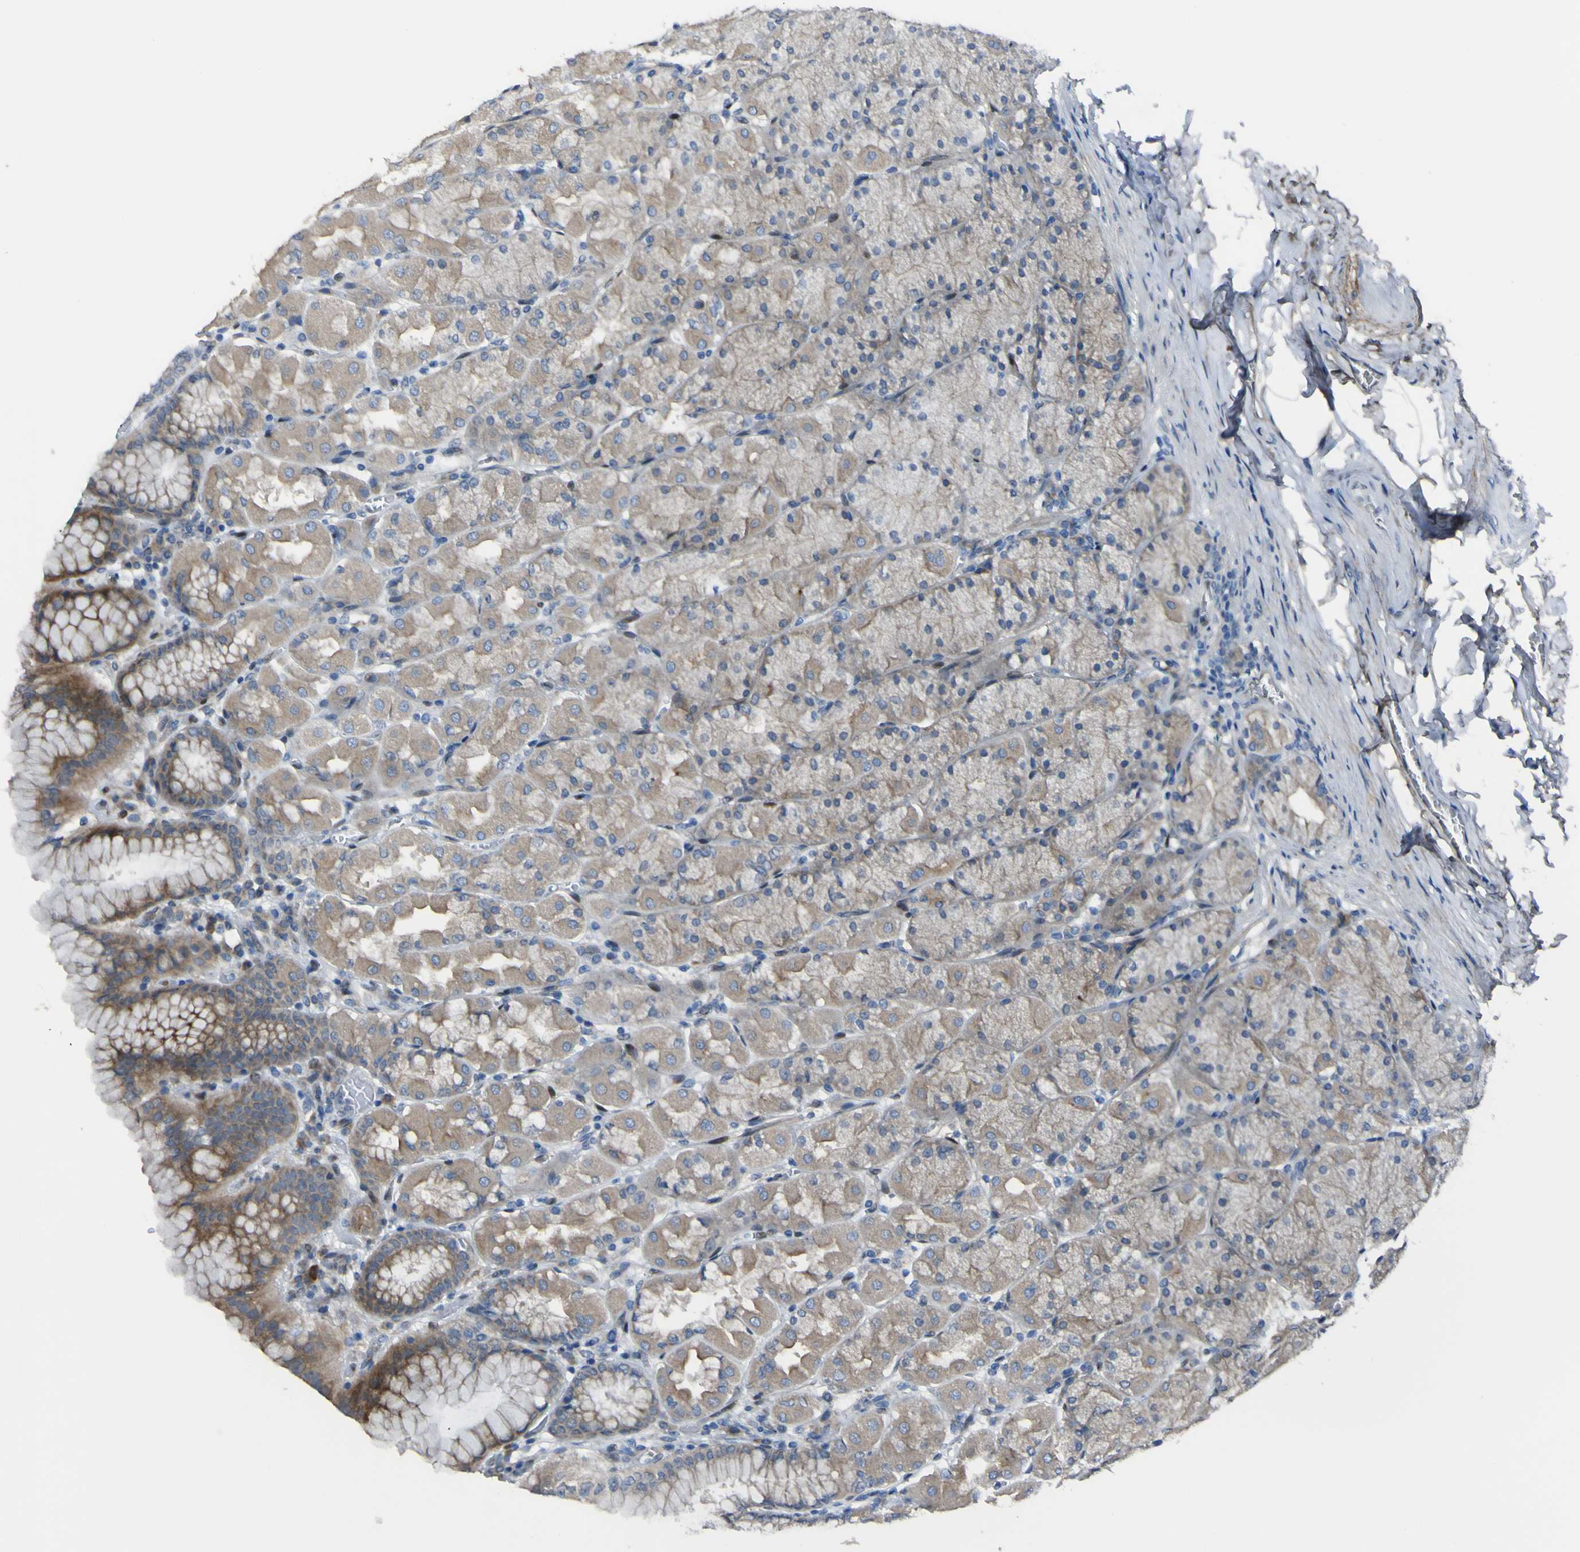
{"staining": {"intensity": "moderate", "quantity": "25%-75%", "location": "cytoplasmic/membranous"}, "tissue": "stomach", "cell_type": "Glandular cells", "image_type": "normal", "snomed": [{"axis": "morphology", "description": "Normal tissue, NOS"}, {"axis": "topography", "description": "Stomach, upper"}], "caption": "Immunohistochemical staining of normal human stomach displays 25%-75% levels of moderate cytoplasmic/membranous protein positivity in approximately 25%-75% of glandular cells. (DAB IHC, brown staining for protein, blue staining for nuclei).", "gene": "LRRN1", "patient": {"sex": "female", "age": 56}}